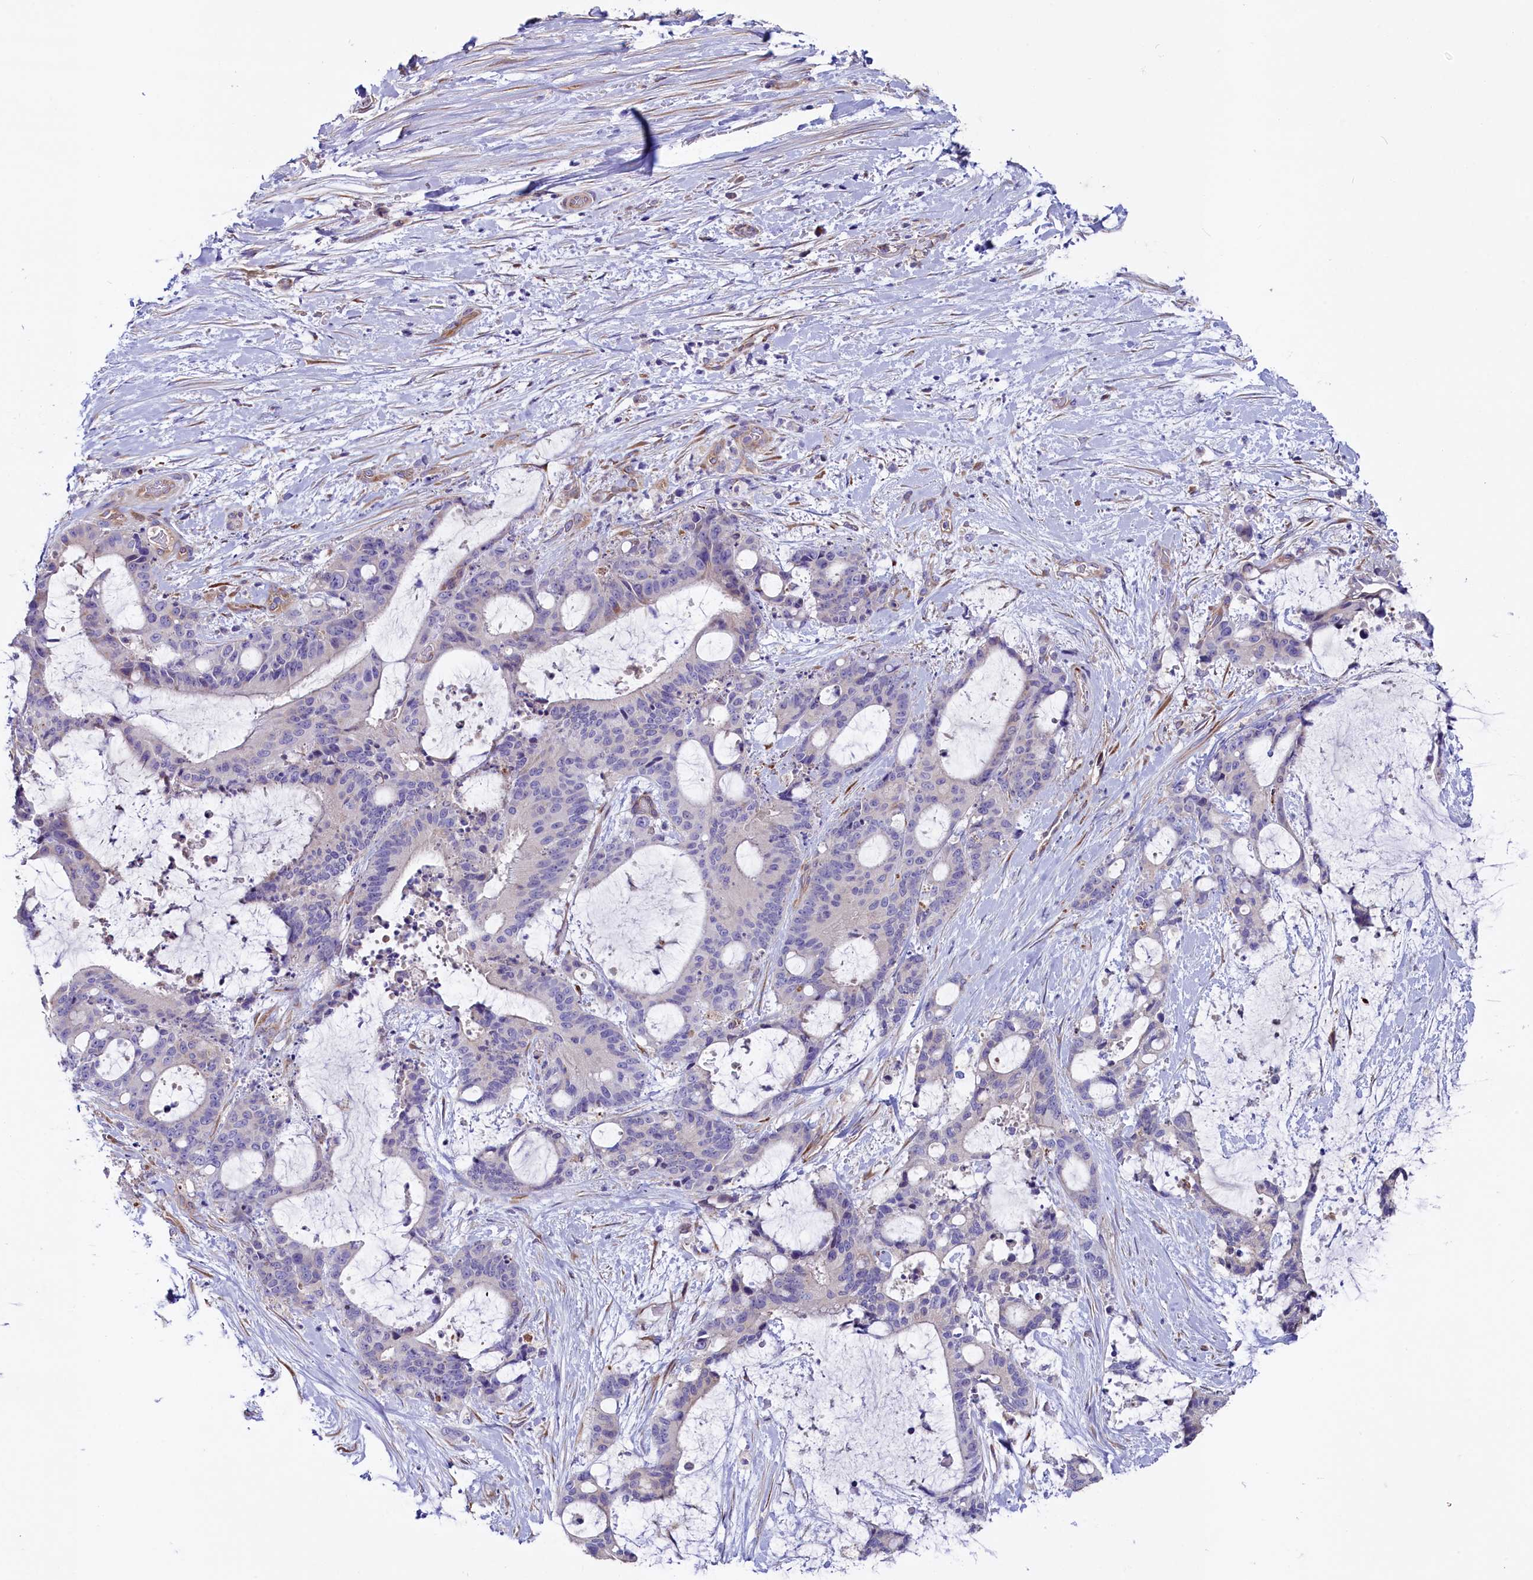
{"staining": {"intensity": "negative", "quantity": "none", "location": "none"}, "tissue": "liver cancer", "cell_type": "Tumor cells", "image_type": "cancer", "snomed": [{"axis": "morphology", "description": "Normal tissue, NOS"}, {"axis": "morphology", "description": "Cholangiocarcinoma"}, {"axis": "topography", "description": "Liver"}, {"axis": "topography", "description": "Peripheral nerve tissue"}], "caption": "DAB (3,3'-diaminobenzidine) immunohistochemical staining of human liver cancer demonstrates no significant positivity in tumor cells.", "gene": "GPR108", "patient": {"sex": "female", "age": 73}}